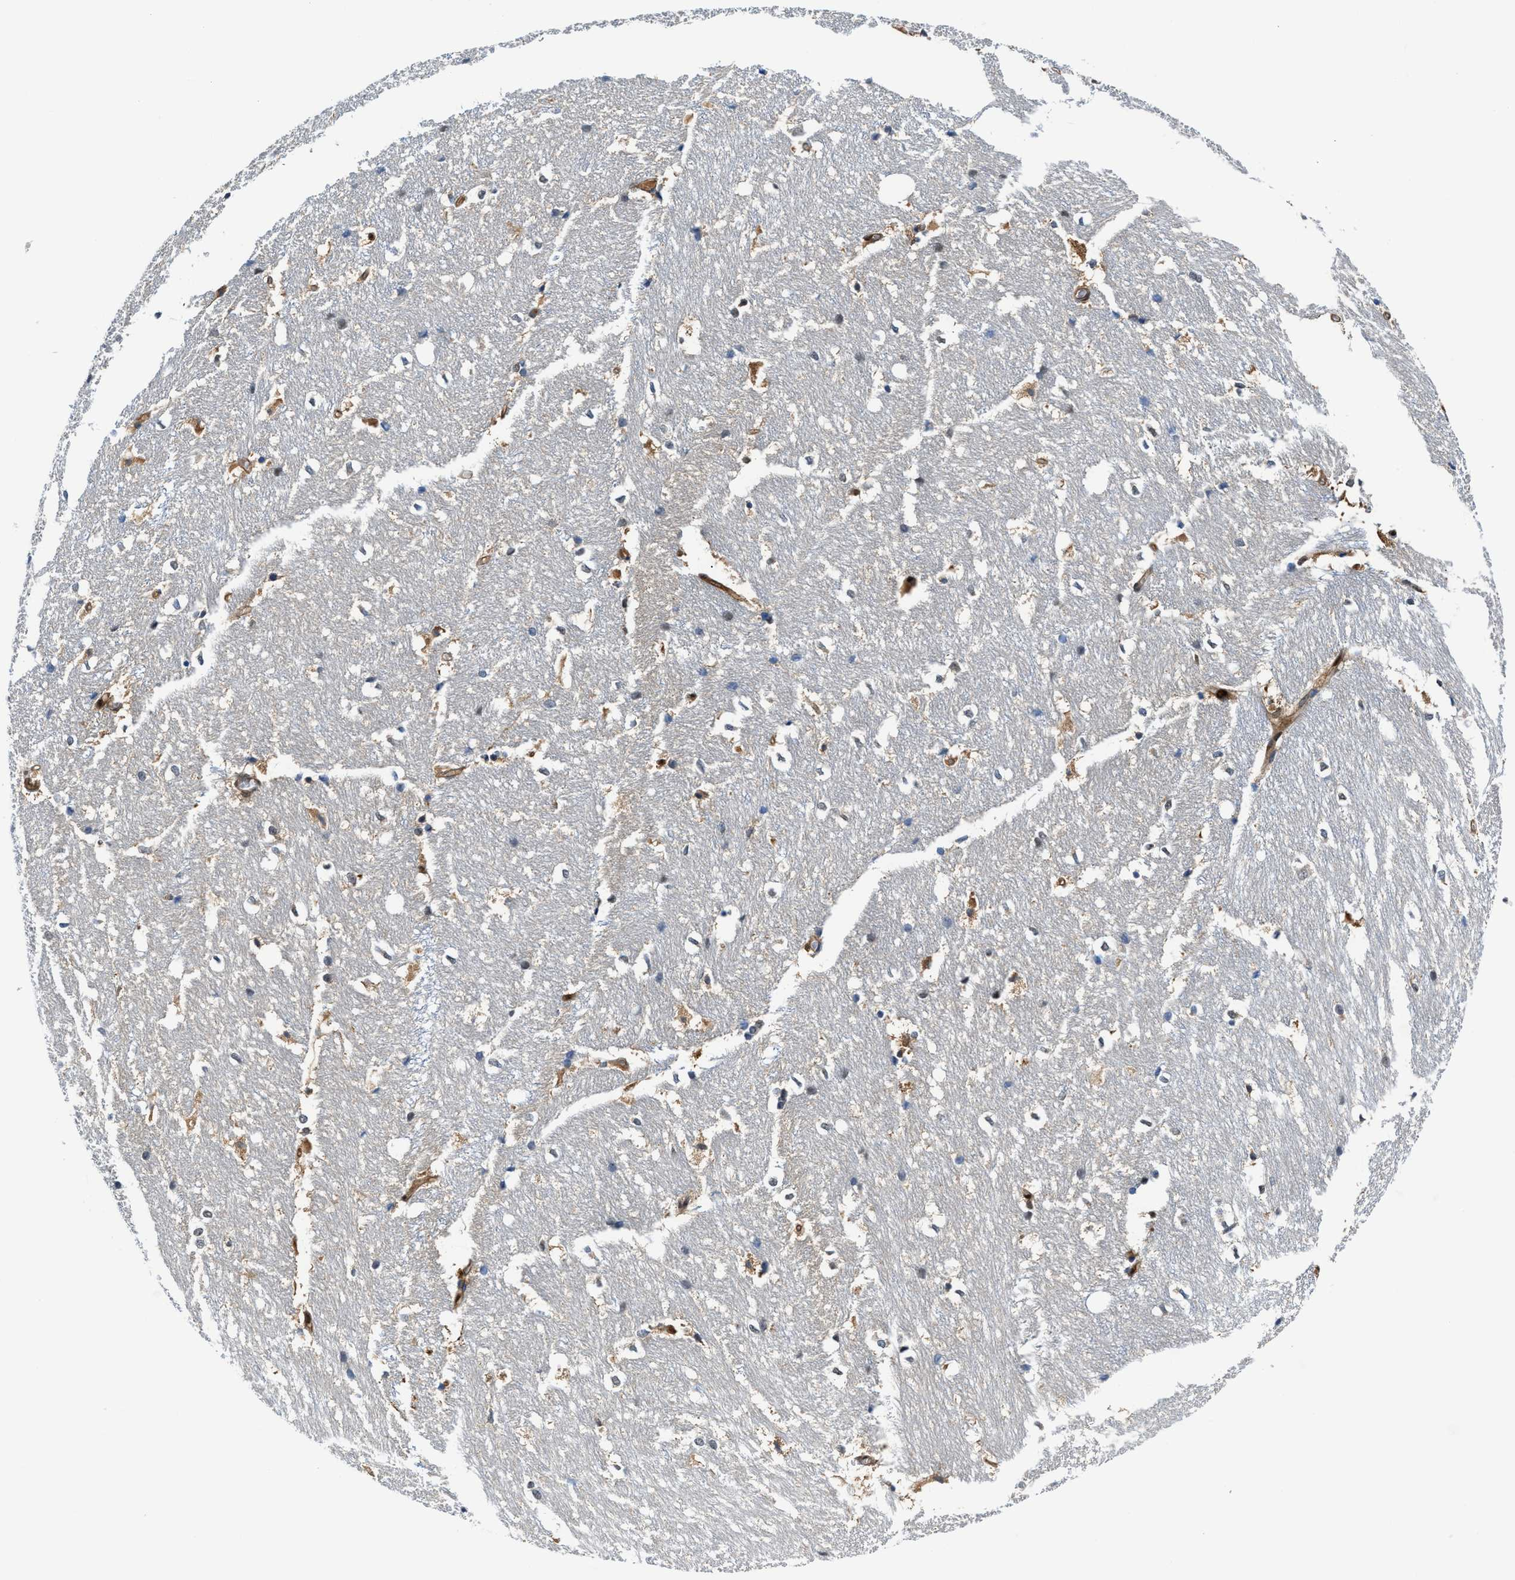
{"staining": {"intensity": "moderate", "quantity": "<25%", "location": "cytoplasmic/membranous"}, "tissue": "hippocampus", "cell_type": "Glial cells", "image_type": "normal", "snomed": [{"axis": "morphology", "description": "Normal tissue, NOS"}, {"axis": "topography", "description": "Hippocampus"}], "caption": "Human hippocampus stained with a brown dye exhibits moderate cytoplasmic/membranous positive staining in about <25% of glial cells.", "gene": "LTA4H", "patient": {"sex": "female", "age": 19}}